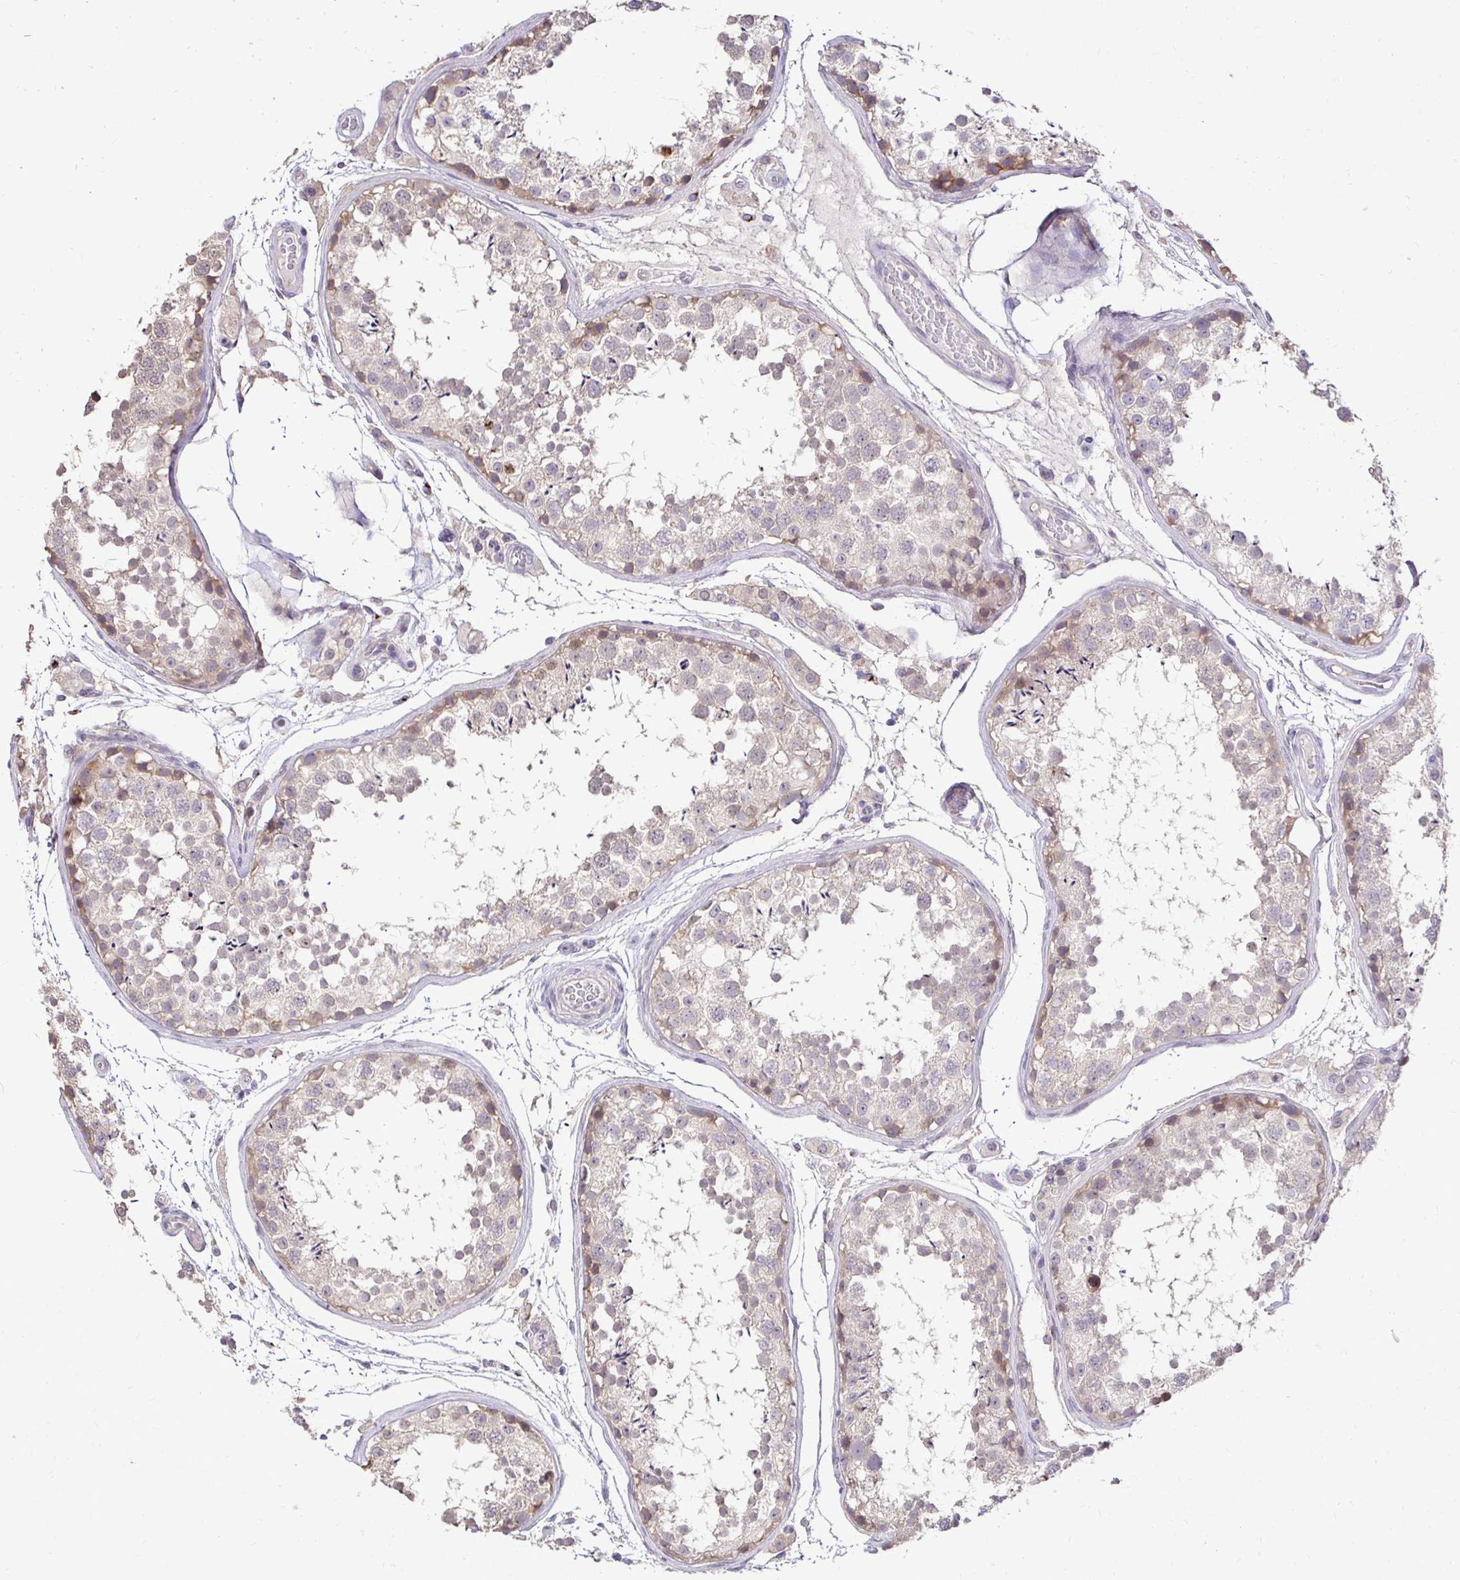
{"staining": {"intensity": "weak", "quantity": "<25%", "location": "cytoplasmic/membranous"}, "tissue": "testis", "cell_type": "Cells in seminiferous ducts", "image_type": "normal", "snomed": [{"axis": "morphology", "description": "Normal tissue, NOS"}, {"axis": "topography", "description": "Testis"}], "caption": "Human testis stained for a protein using immunohistochemistry (IHC) displays no positivity in cells in seminiferous ducts.", "gene": "SLC9A1", "patient": {"sex": "male", "age": 29}}